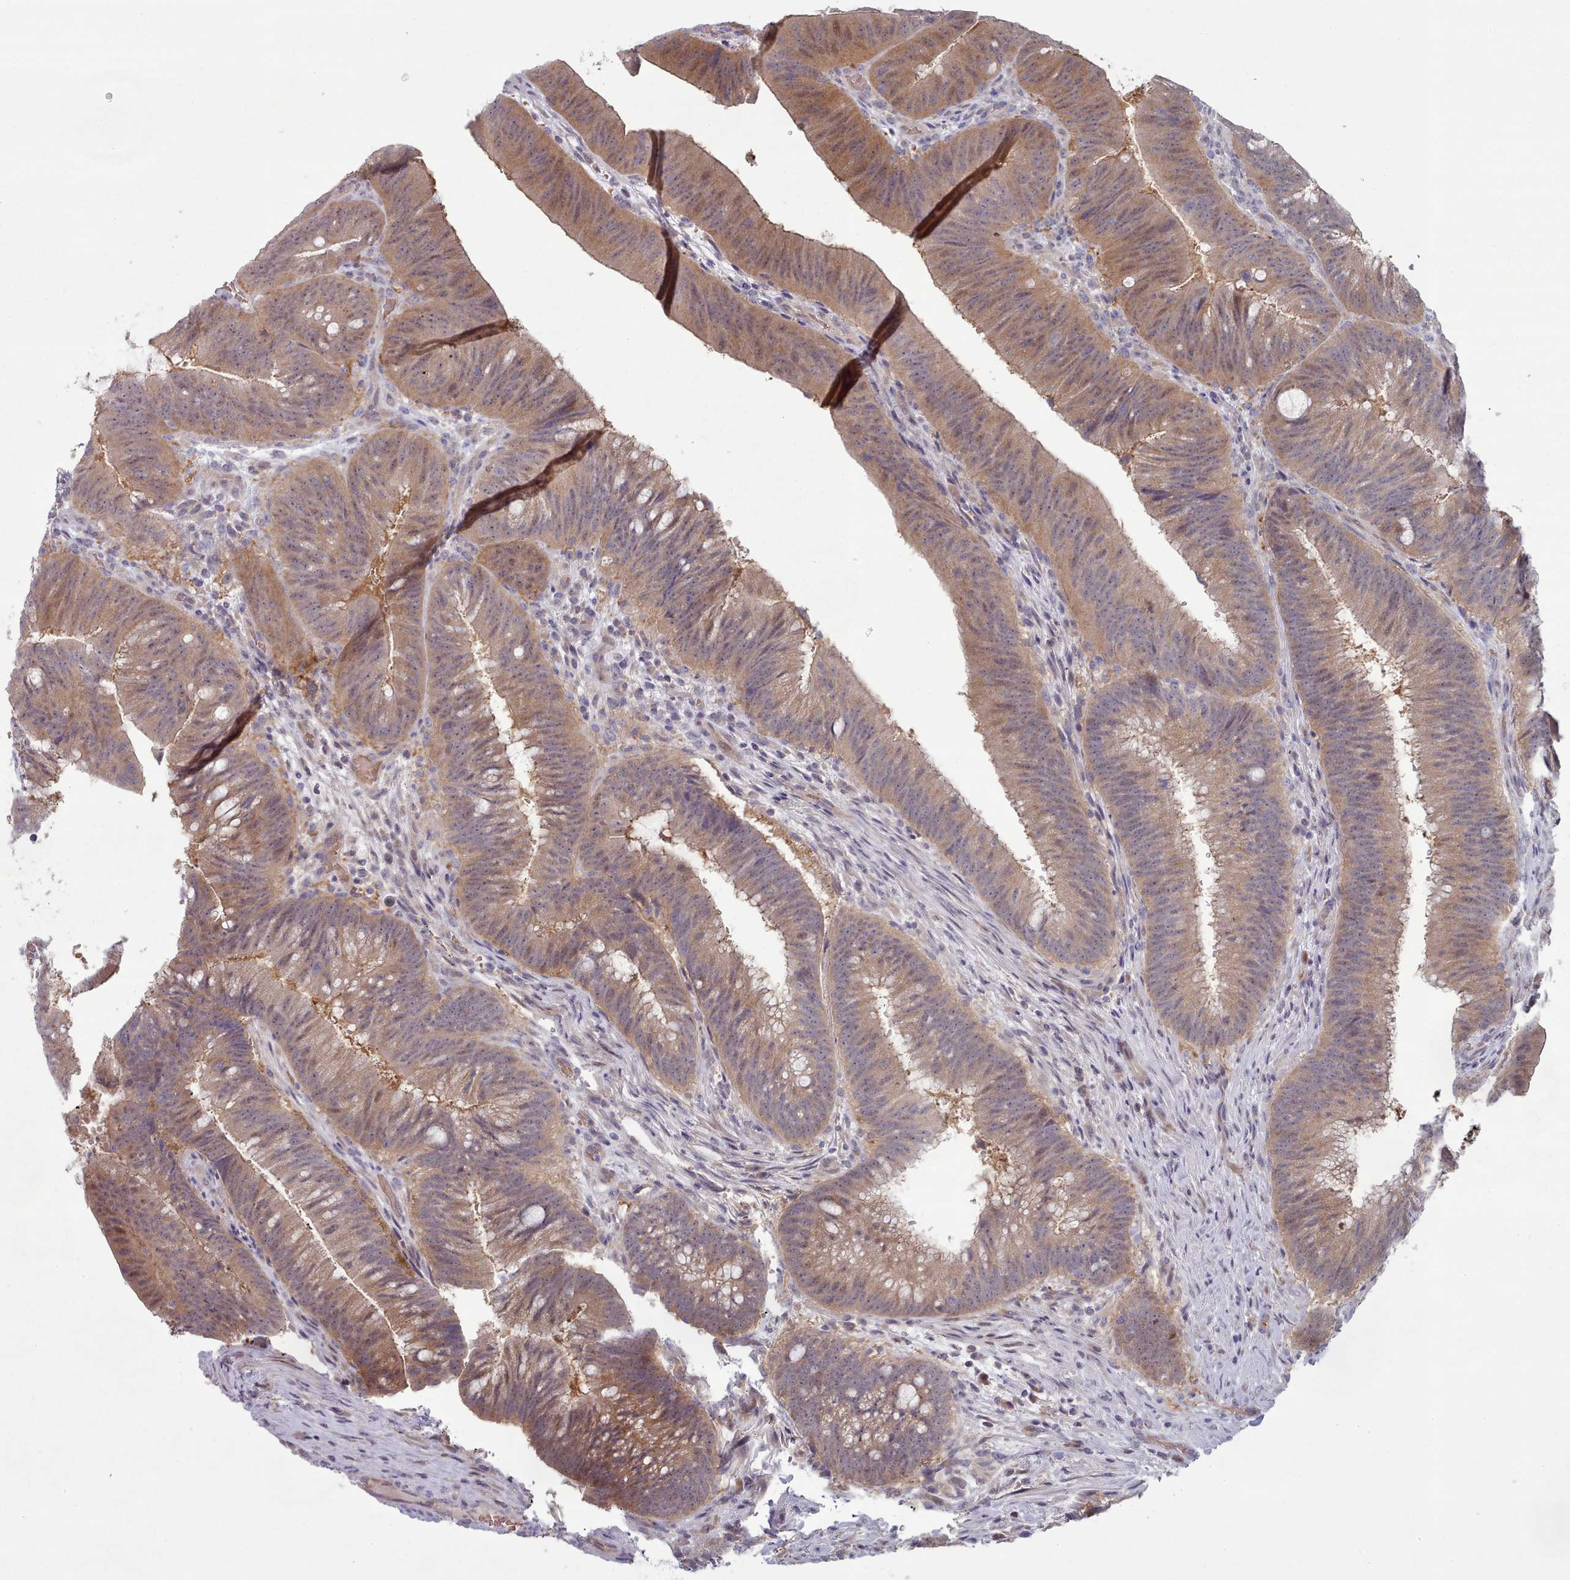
{"staining": {"intensity": "weak", "quantity": "25%-75%", "location": "cytoplasmic/membranous,nuclear"}, "tissue": "colorectal cancer", "cell_type": "Tumor cells", "image_type": "cancer", "snomed": [{"axis": "morphology", "description": "Adenocarcinoma, NOS"}, {"axis": "topography", "description": "Colon"}], "caption": "IHC photomicrograph of colorectal adenocarcinoma stained for a protein (brown), which shows low levels of weak cytoplasmic/membranous and nuclear expression in approximately 25%-75% of tumor cells.", "gene": "CLNS1A", "patient": {"sex": "female", "age": 43}}